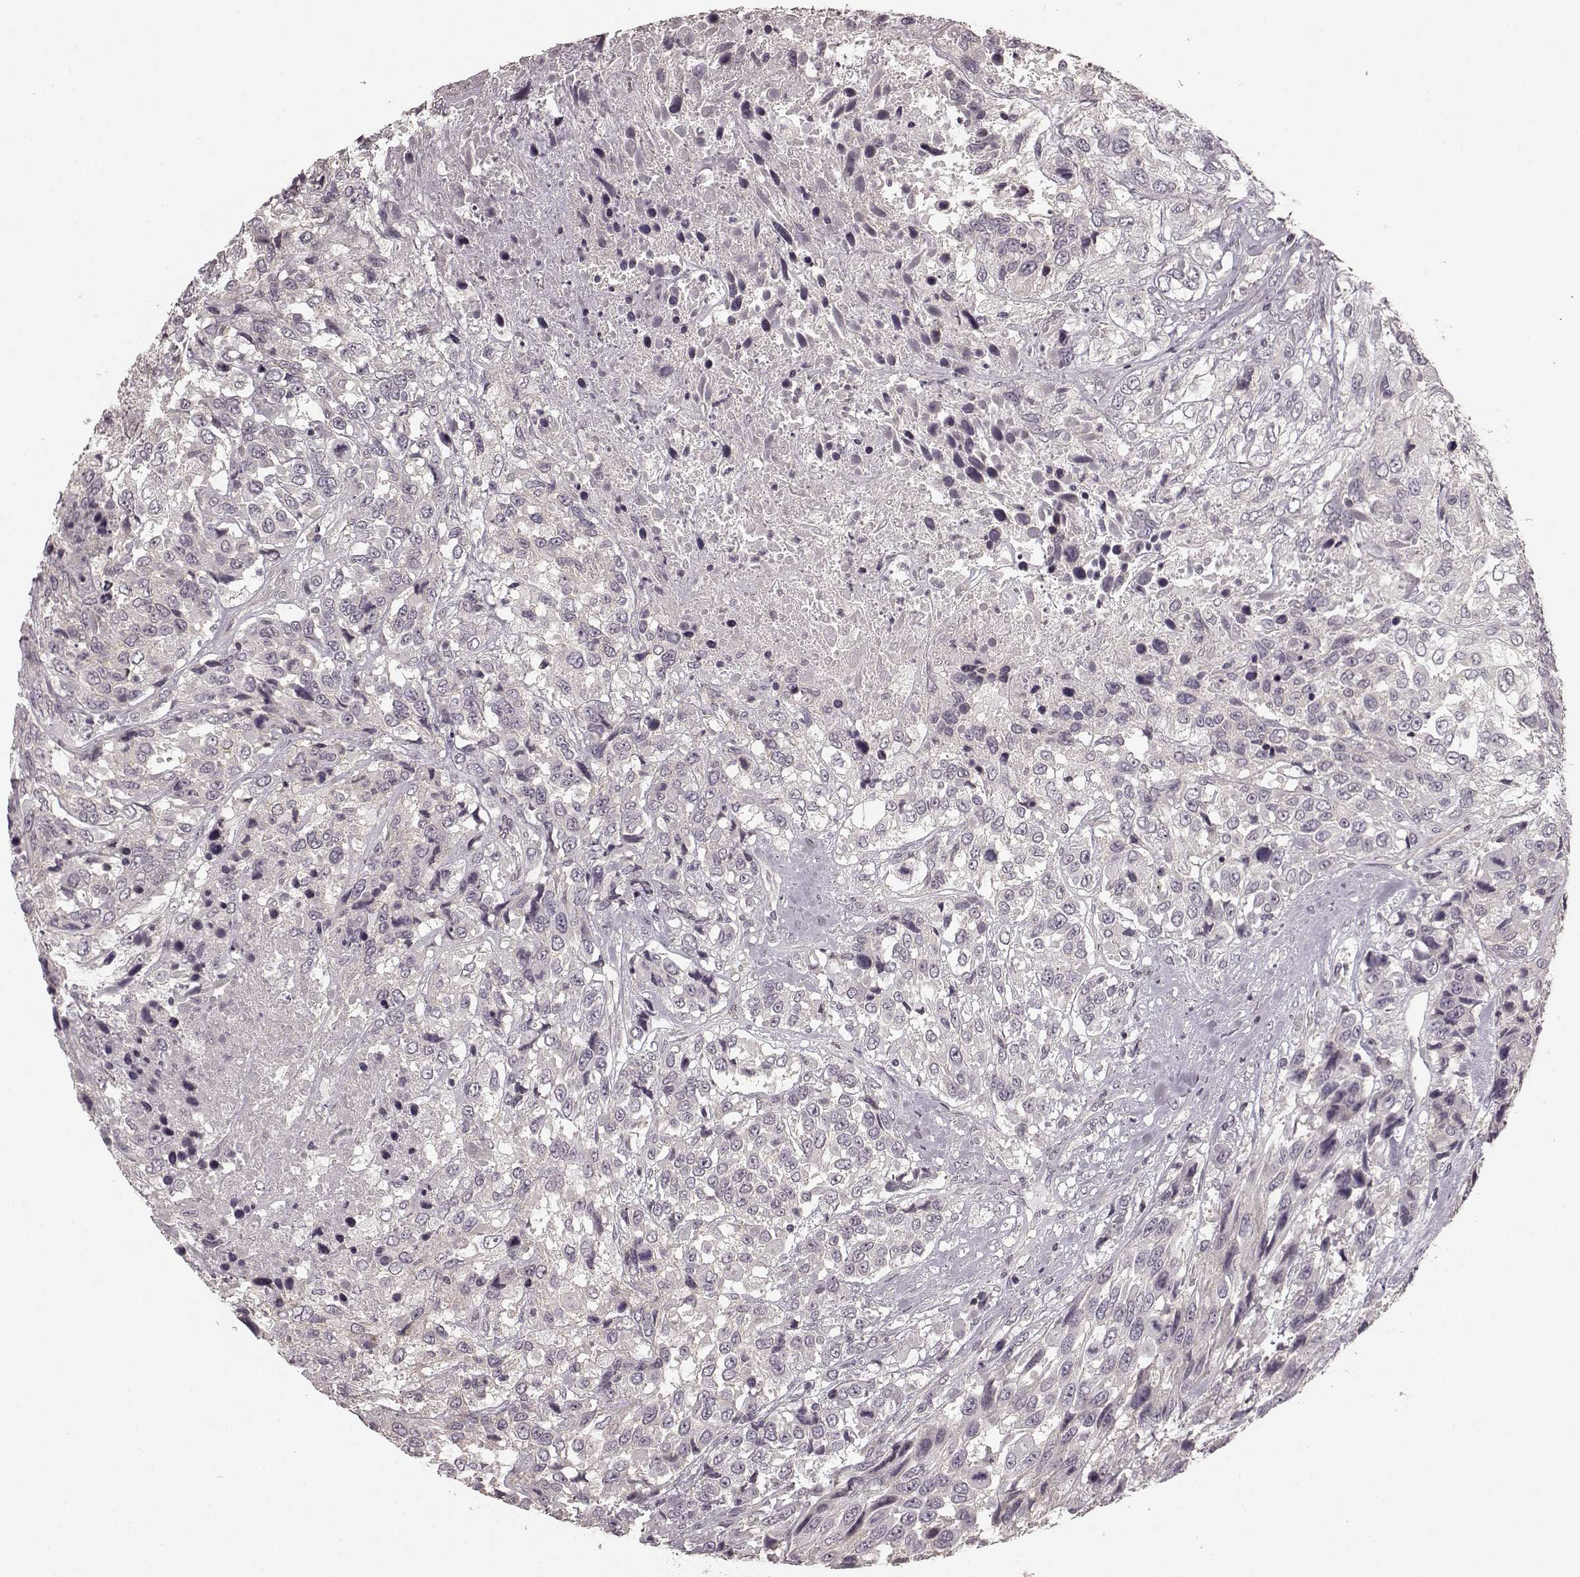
{"staining": {"intensity": "negative", "quantity": "none", "location": "none"}, "tissue": "urothelial cancer", "cell_type": "Tumor cells", "image_type": "cancer", "snomed": [{"axis": "morphology", "description": "Urothelial carcinoma, High grade"}, {"axis": "topography", "description": "Urinary bladder"}], "caption": "Urothelial cancer was stained to show a protein in brown. There is no significant staining in tumor cells. (DAB immunohistochemistry (IHC) visualized using brightfield microscopy, high magnification).", "gene": "PRKCE", "patient": {"sex": "female", "age": 70}}